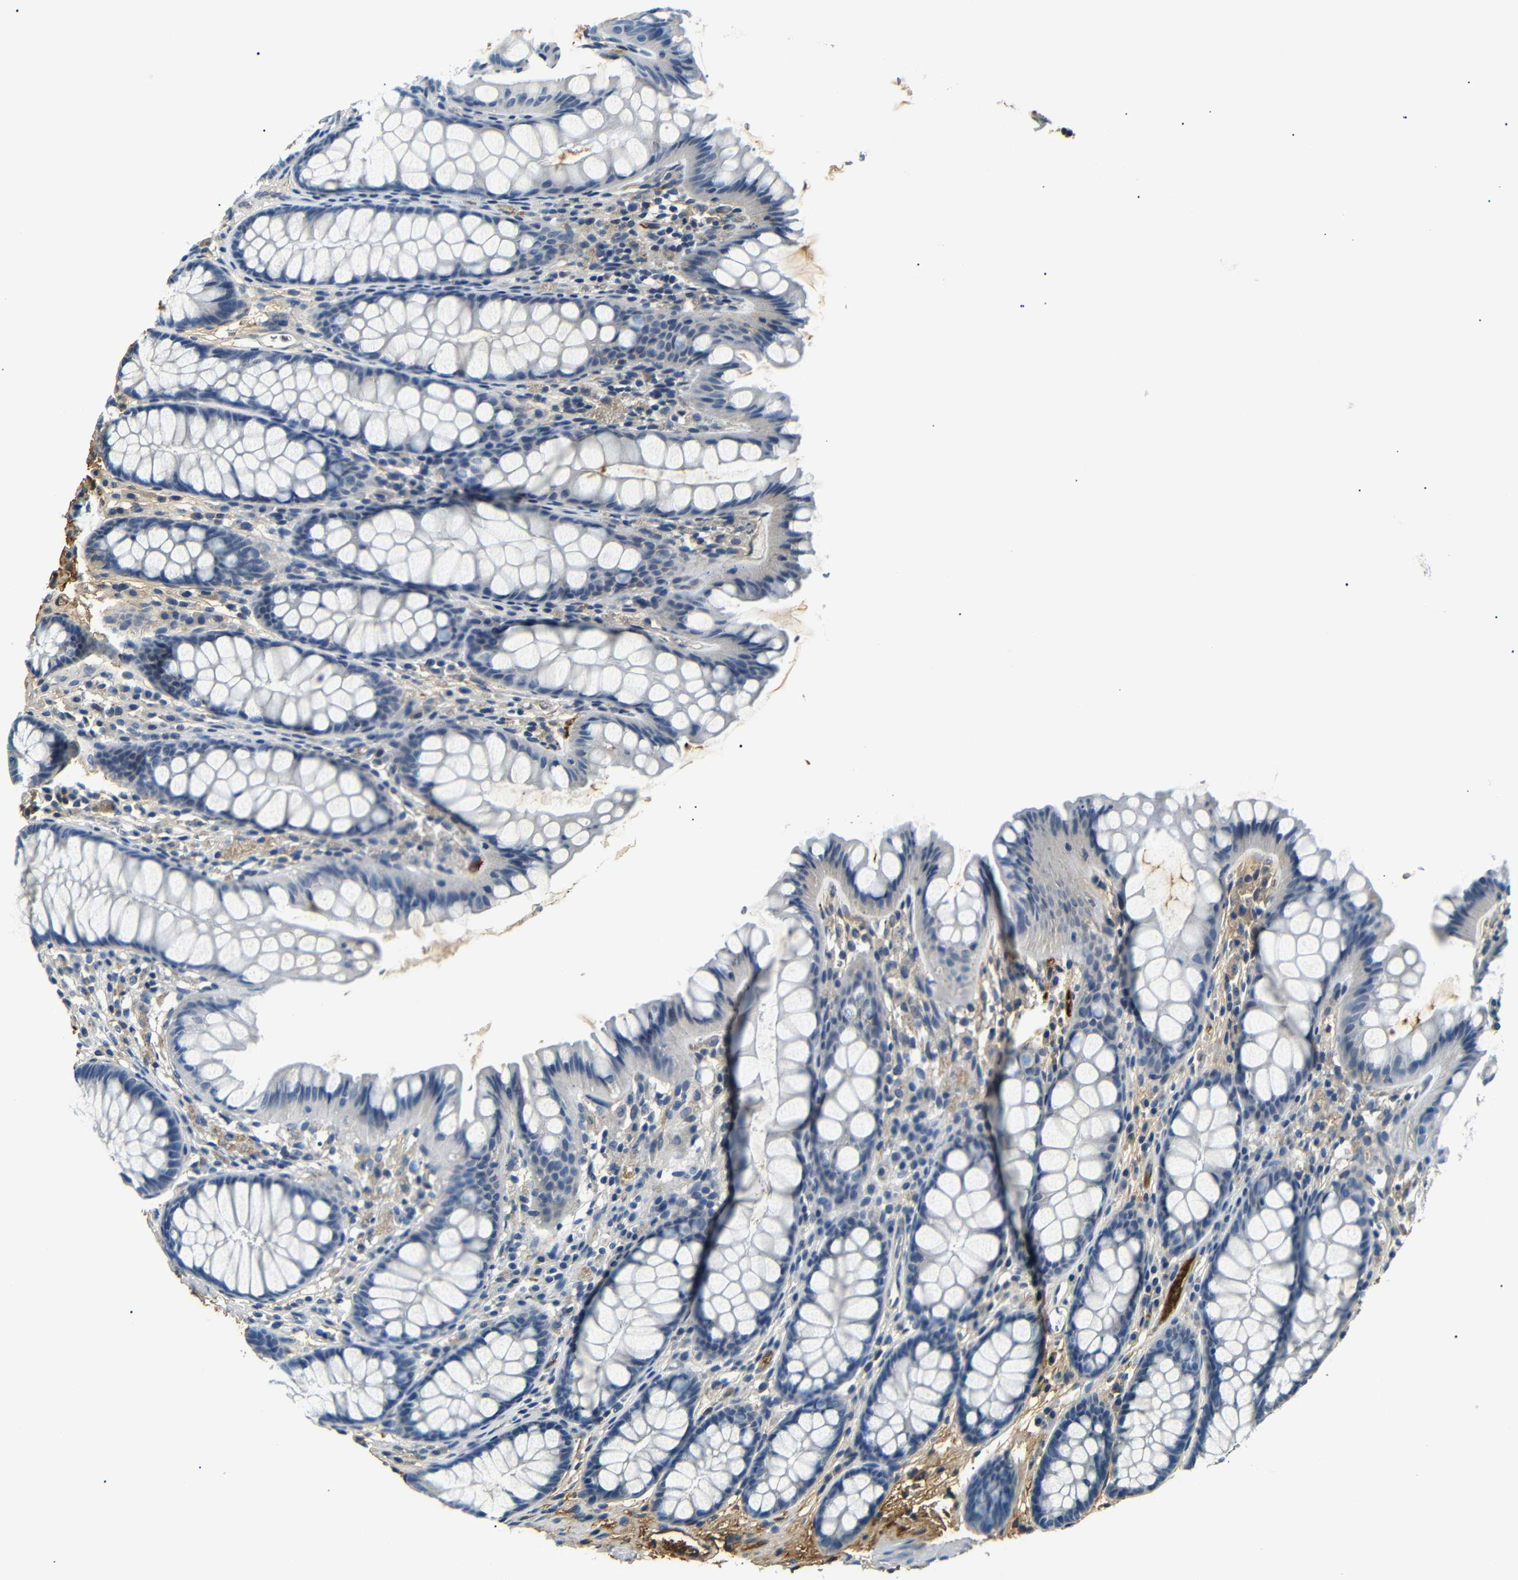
{"staining": {"intensity": "weak", "quantity": ">75%", "location": "cytoplasmic/membranous"}, "tissue": "colon", "cell_type": "Endothelial cells", "image_type": "normal", "snomed": [{"axis": "morphology", "description": "Normal tissue, NOS"}, {"axis": "topography", "description": "Colon"}], "caption": "Immunohistochemistry (IHC) of unremarkable human colon demonstrates low levels of weak cytoplasmic/membranous staining in about >75% of endothelial cells.", "gene": "LHCGR", "patient": {"sex": "female", "age": 55}}